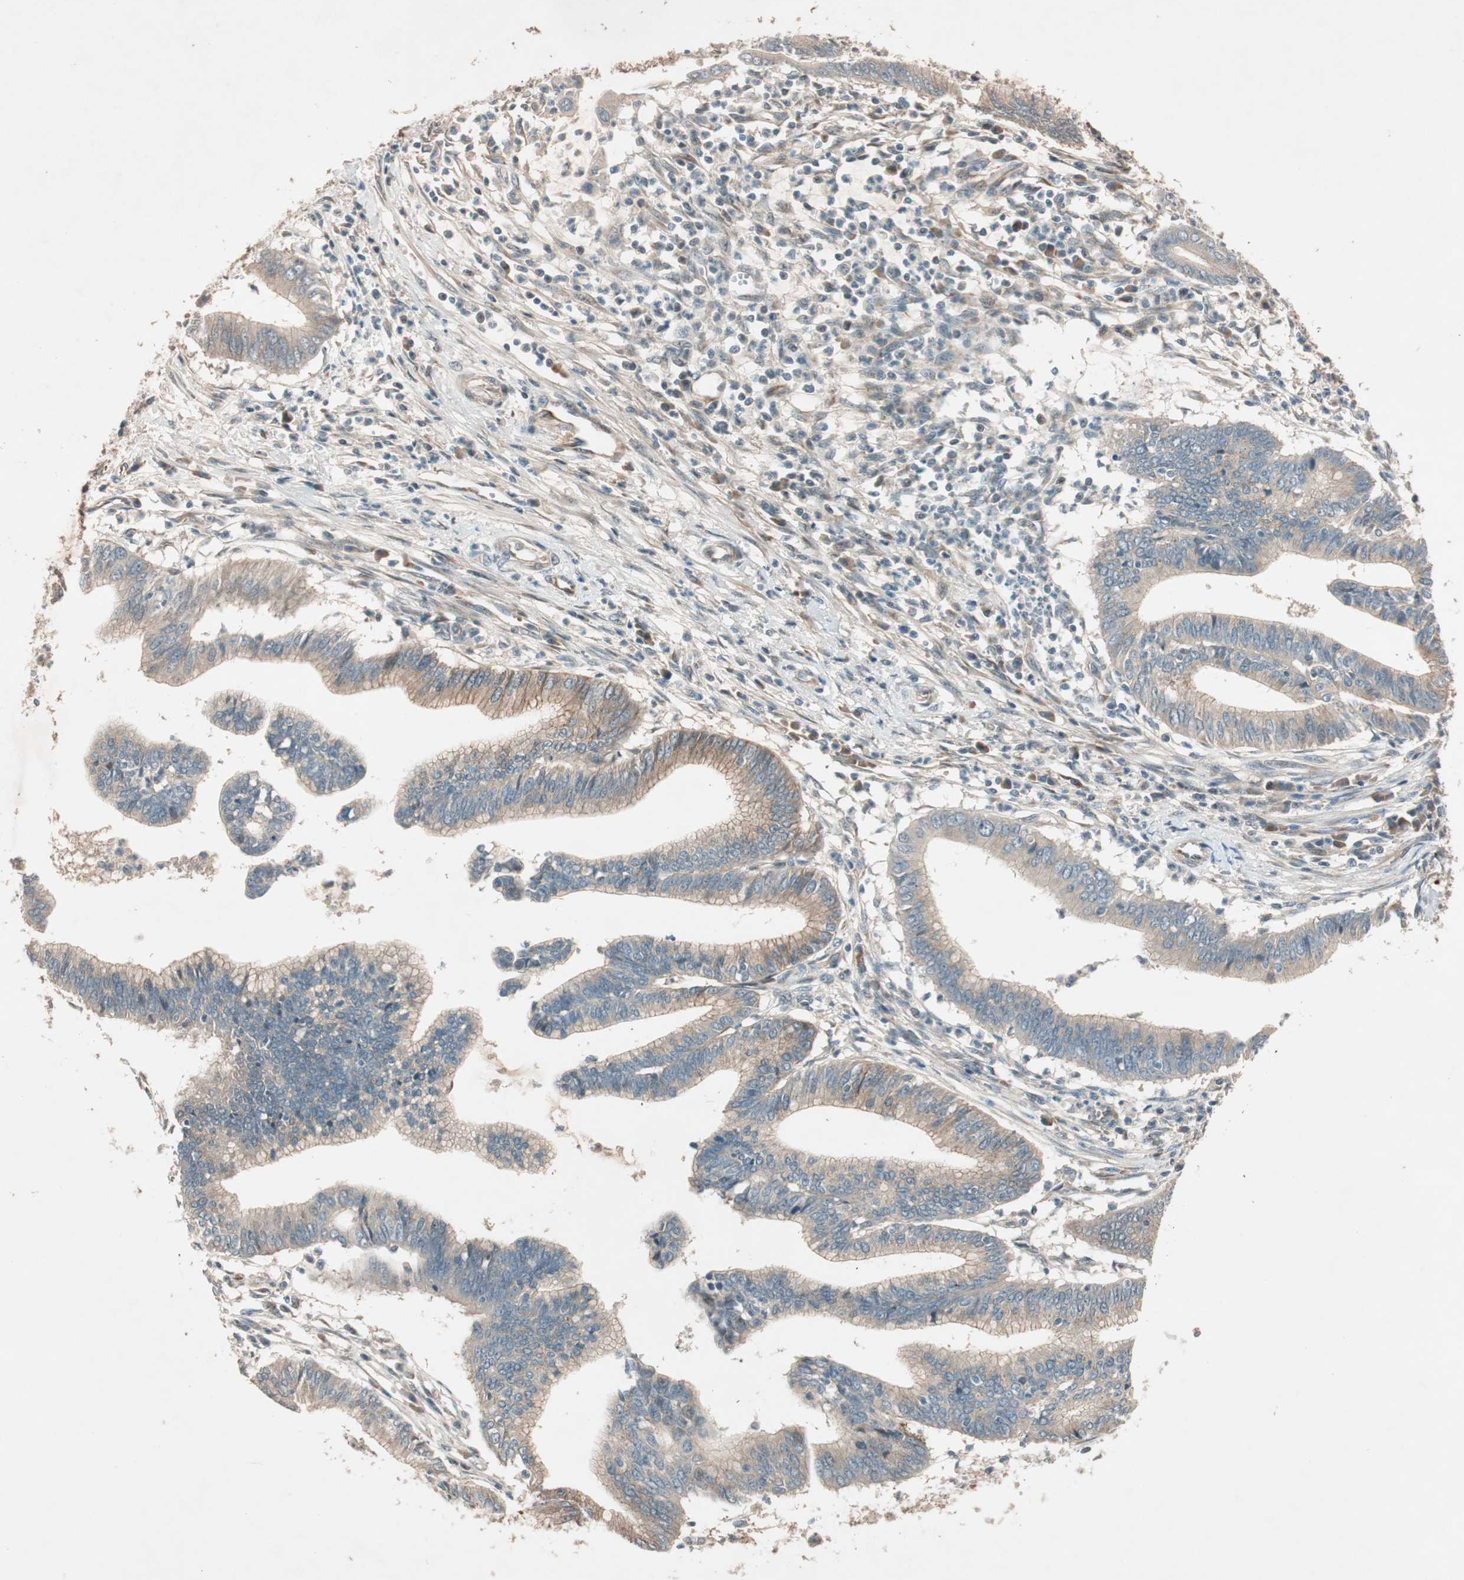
{"staining": {"intensity": "moderate", "quantity": "25%-75%", "location": "cytoplasmic/membranous"}, "tissue": "cervical cancer", "cell_type": "Tumor cells", "image_type": "cancer", "snomed": [{"axis": "morphology", "description": "Adenocarcinoma, NOS"}, {"axis": "topography", "description": "Cervix"}], "caption": "The photomicrograph demonstrates staining of cervical cancer (adenocarcinoma), revealing moderate cytoplasmic/membranous protein staining (brown color) within tumor cells. (brown staining indicates protein expression, while blue staining denotes nuclei).", "gene": "EPHA6", "patient": {"sex": "female", "age": 36}}